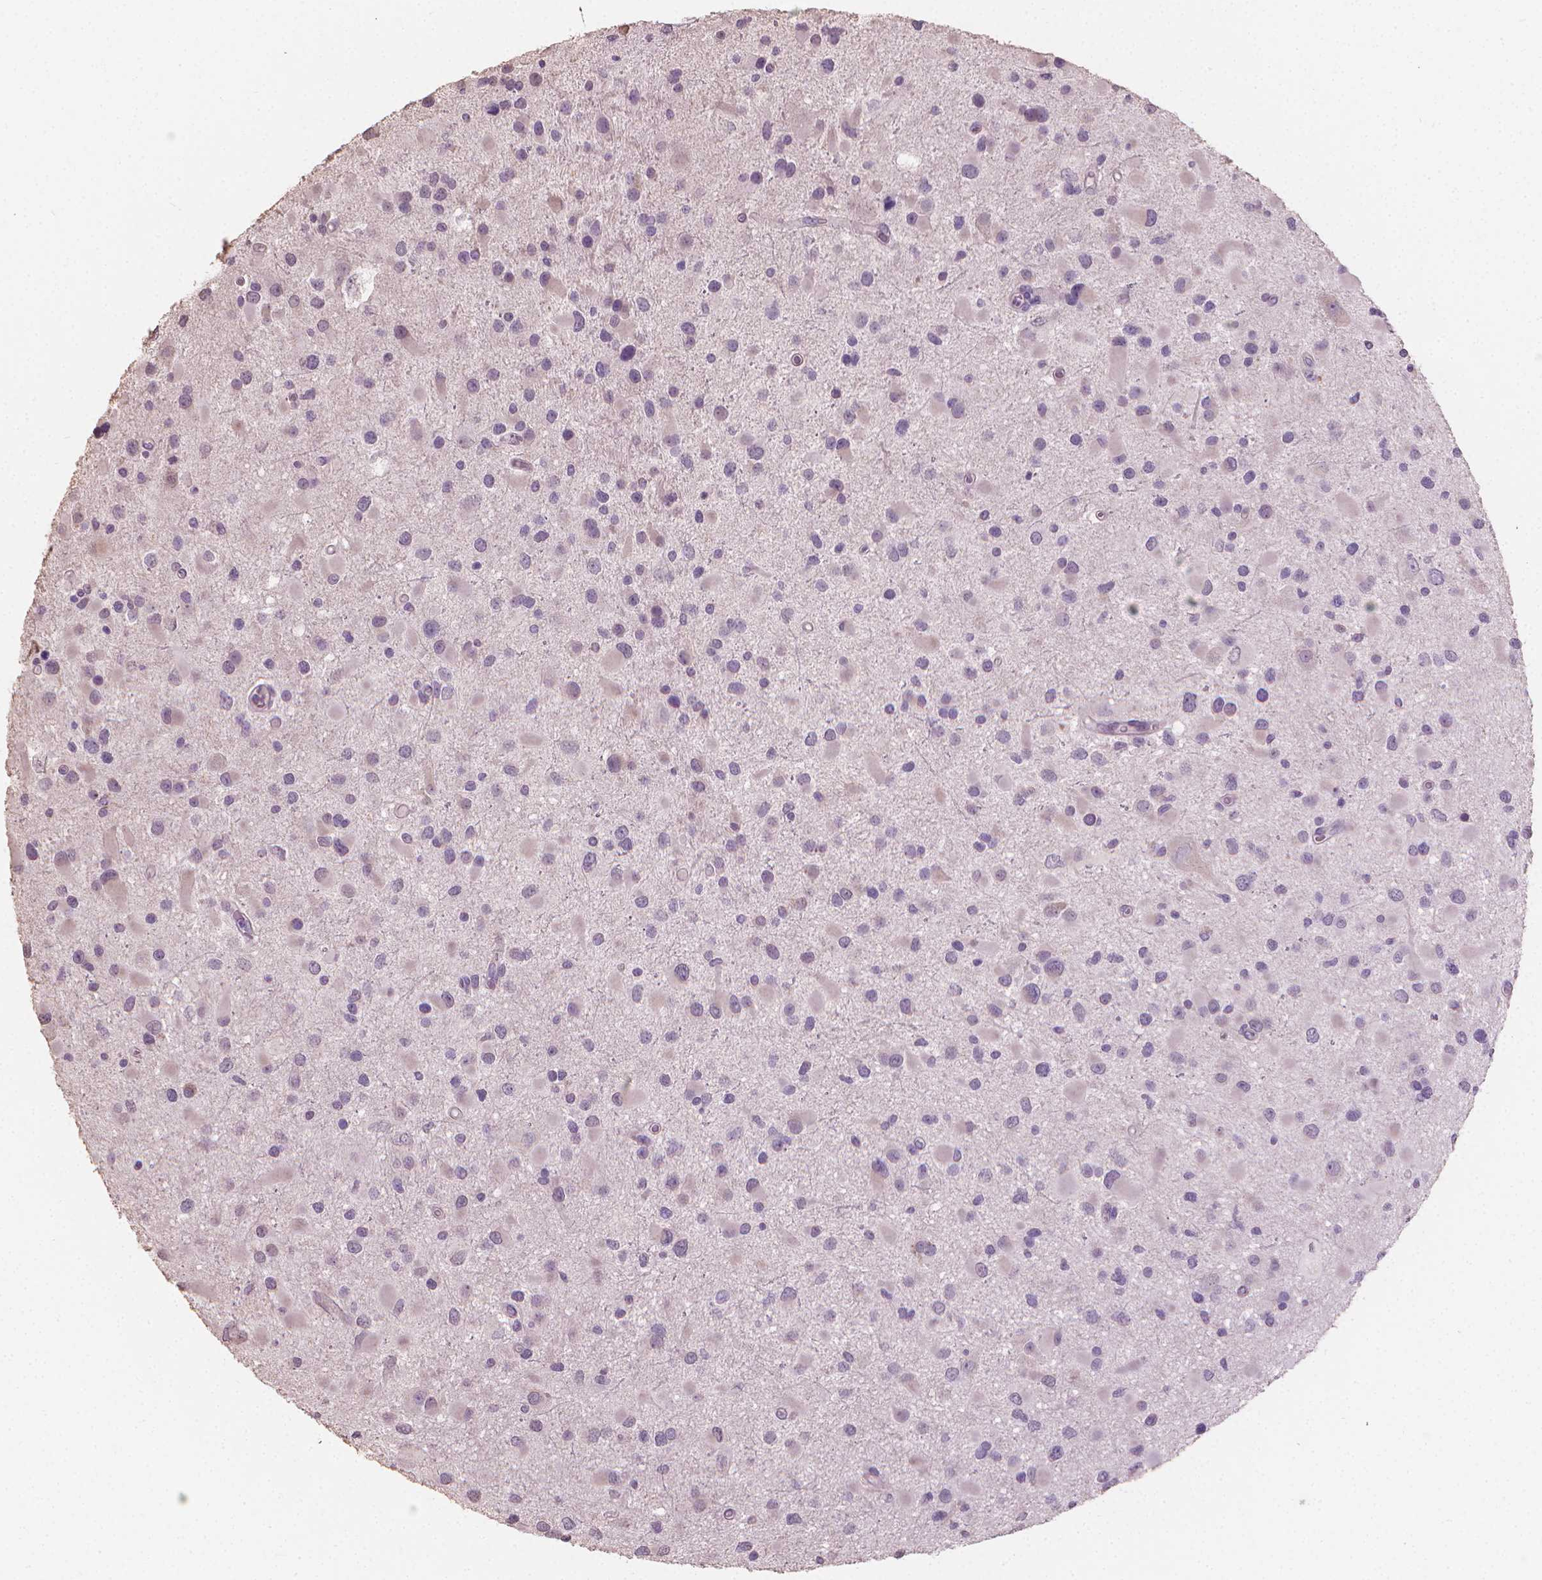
{"staining": {"intensity": "negative", "quantity": "none", "location": "none"}, "tissue": "glioma", "cell_type": "Tumor cells", "image_type": "cancer", "snomed": [{"axis": "morphology", "description": "Glioma, malignant, Low grade"}, {"axis": "topography", "description": "Brain"}], "caption": "This is an IHC histopathology image of malignant glioma (low-grade). There is no expression in tumor cells.", "gene": "CABCOCO1", "patient": {"sex": "female", "age": 32}}